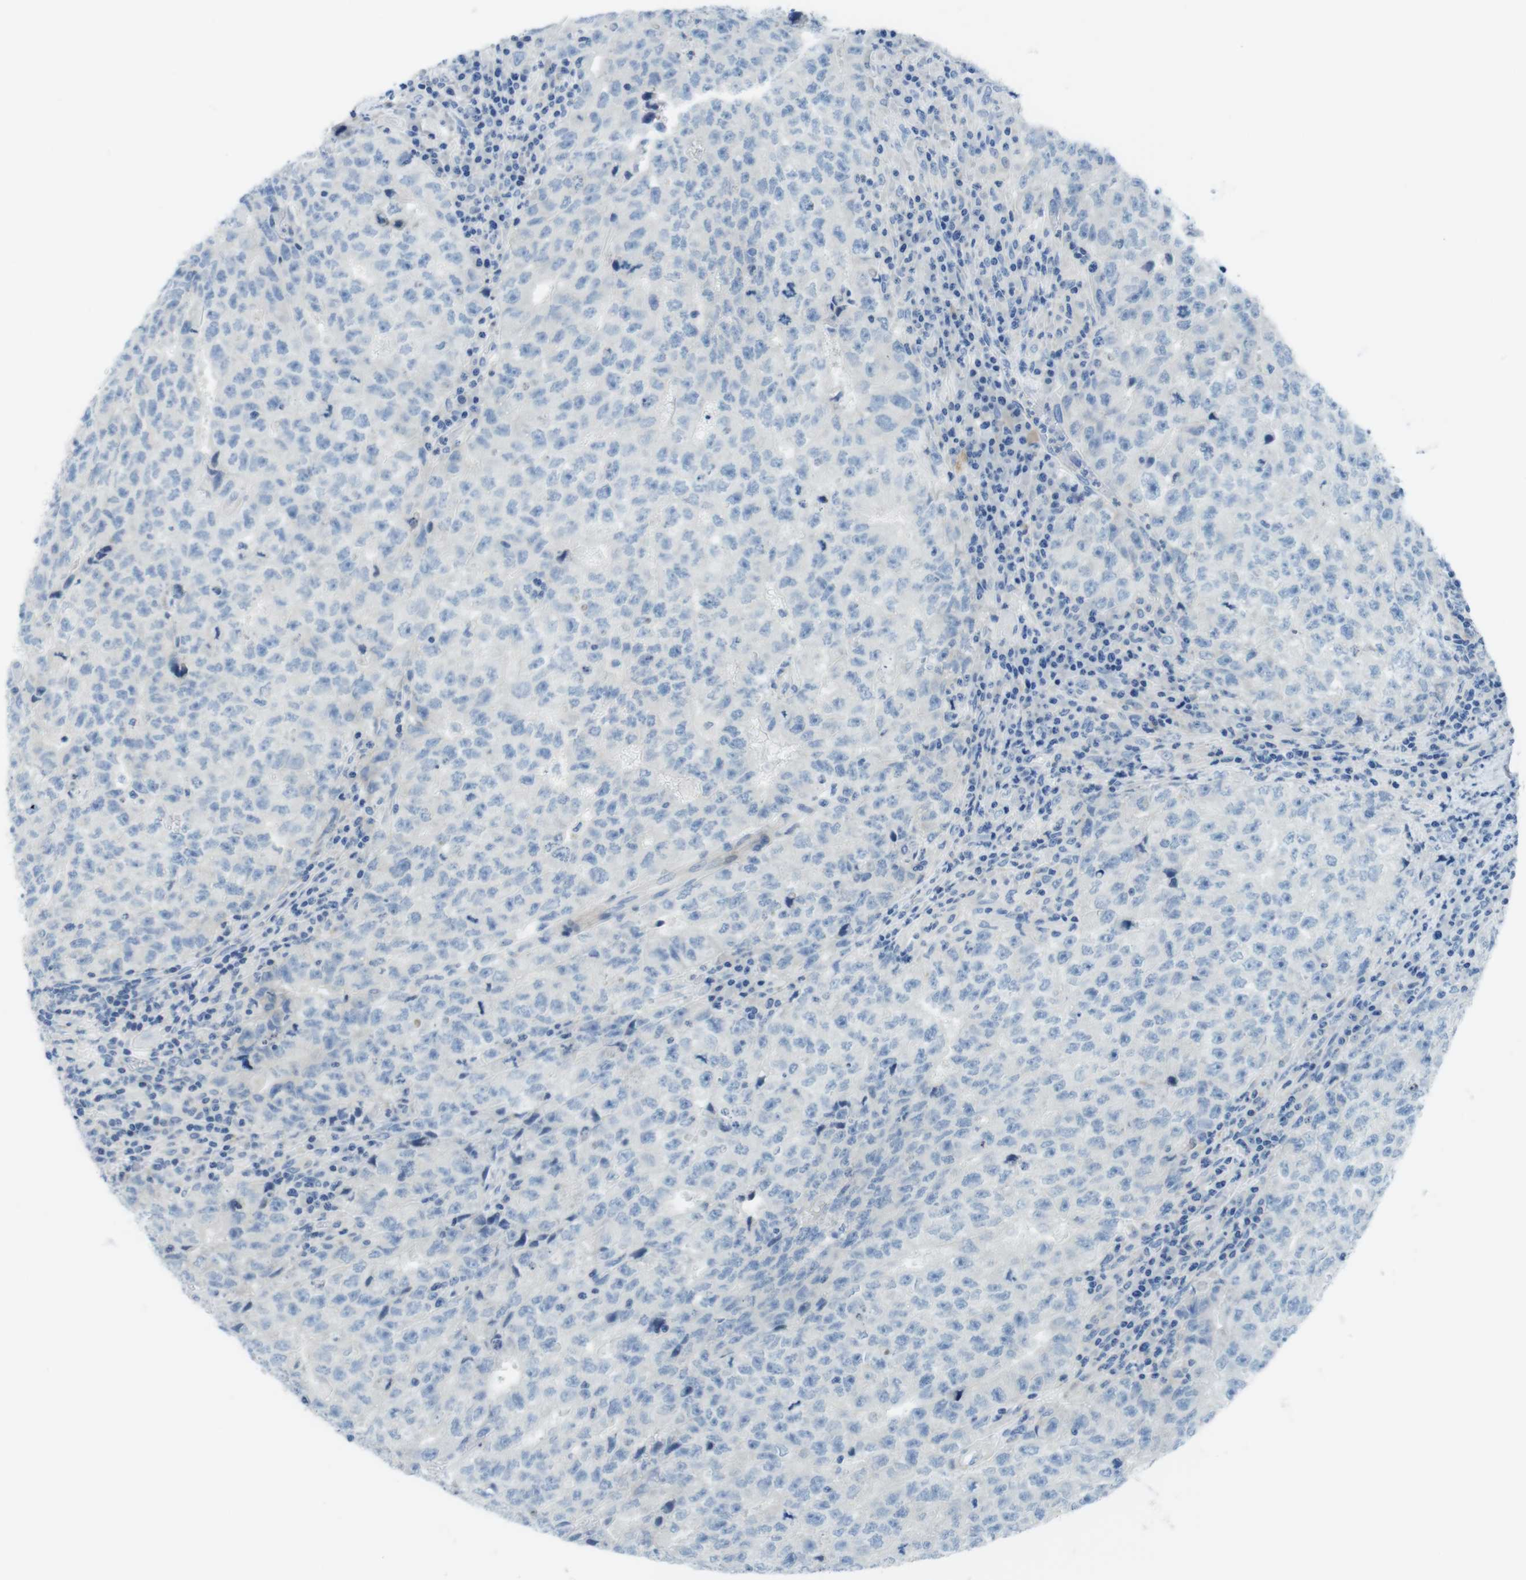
{"staining": {"intensity": "negative", "quantity": "none", "location": "none"}, "tissue": "testis cancer", "cell_type": "Tumor cells", "image_type": "cancer", "snomed": [{"axis": "morphology", "description": "Necrosis, NOS"}, {"axis": "morphology", "description": "Carcinoma, Embryonal, NOS"}, {"axis": "topography", "description": "Testis"}], "caption": "There is no significant positivity in tumor cells of testis embryonal carcinoma.", "gene": "ASIC5", "patient": {"sex": "male", "age": 19}}